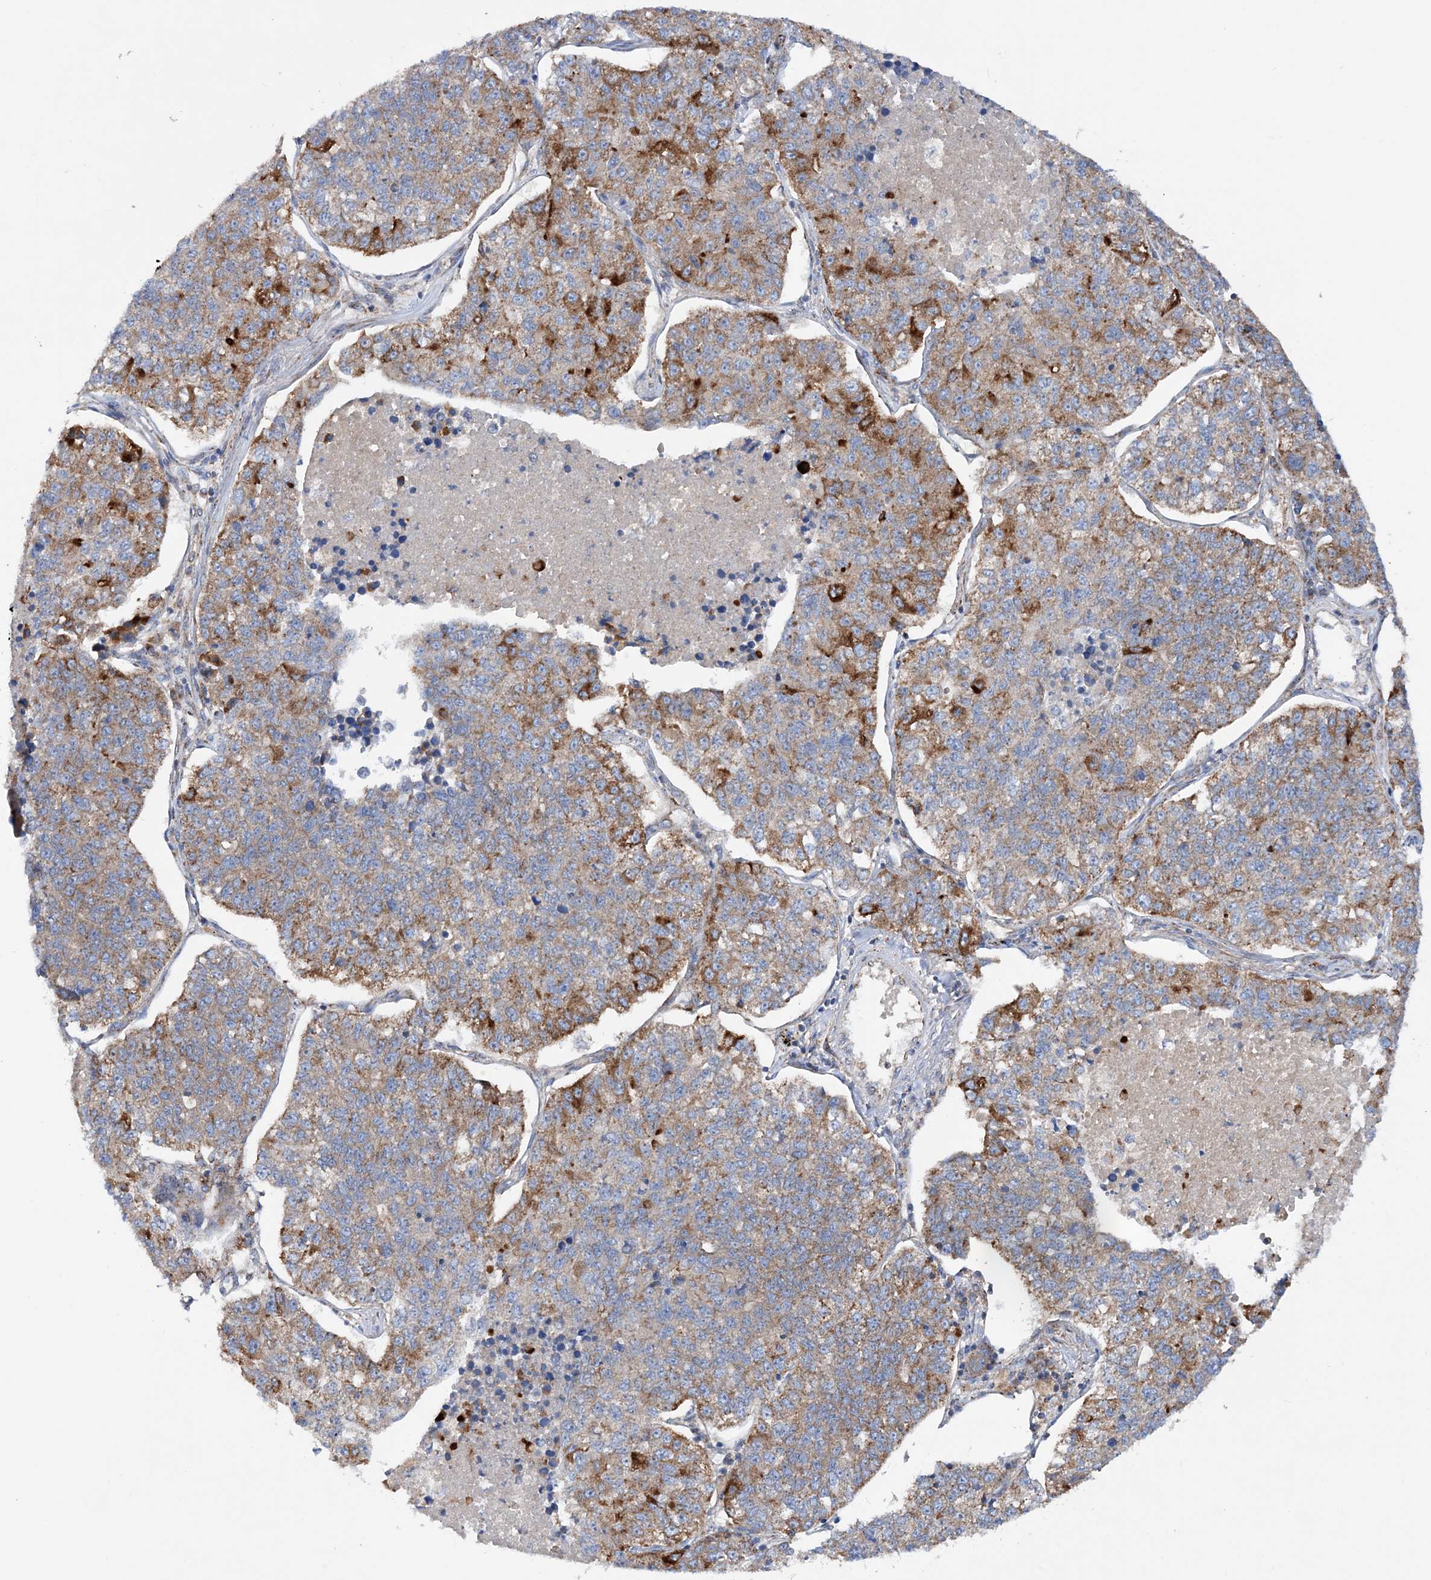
{"staining": {"intensity": "moderate", "quantity": "25%-75%", "location": "cytoplasmic/membranous"}, "tissue": "lung cancer", "cell_type": "Tumor cells", "image_type": "cancer", "snomed": [{"axis": "morphology", "description": "Adenocarcinoma, NOS"}, {"axis": "topography", "description": "Lung"}], "caption": "IHC staining of lung cancer, which reveals medium levels of moderate cytoplasmic/membranous staining in about 25%-75% of tumor cells indicating moderate cytoplasmic/membranous protein staining. The staining was performed using DAB (3,3'-diaminobenzidine) (brown) for protein detection and nuclei were counterstained in hematoxylin (blue).", "gene": "NGLY1", "patient": {"sex": "male", "age": 49}}